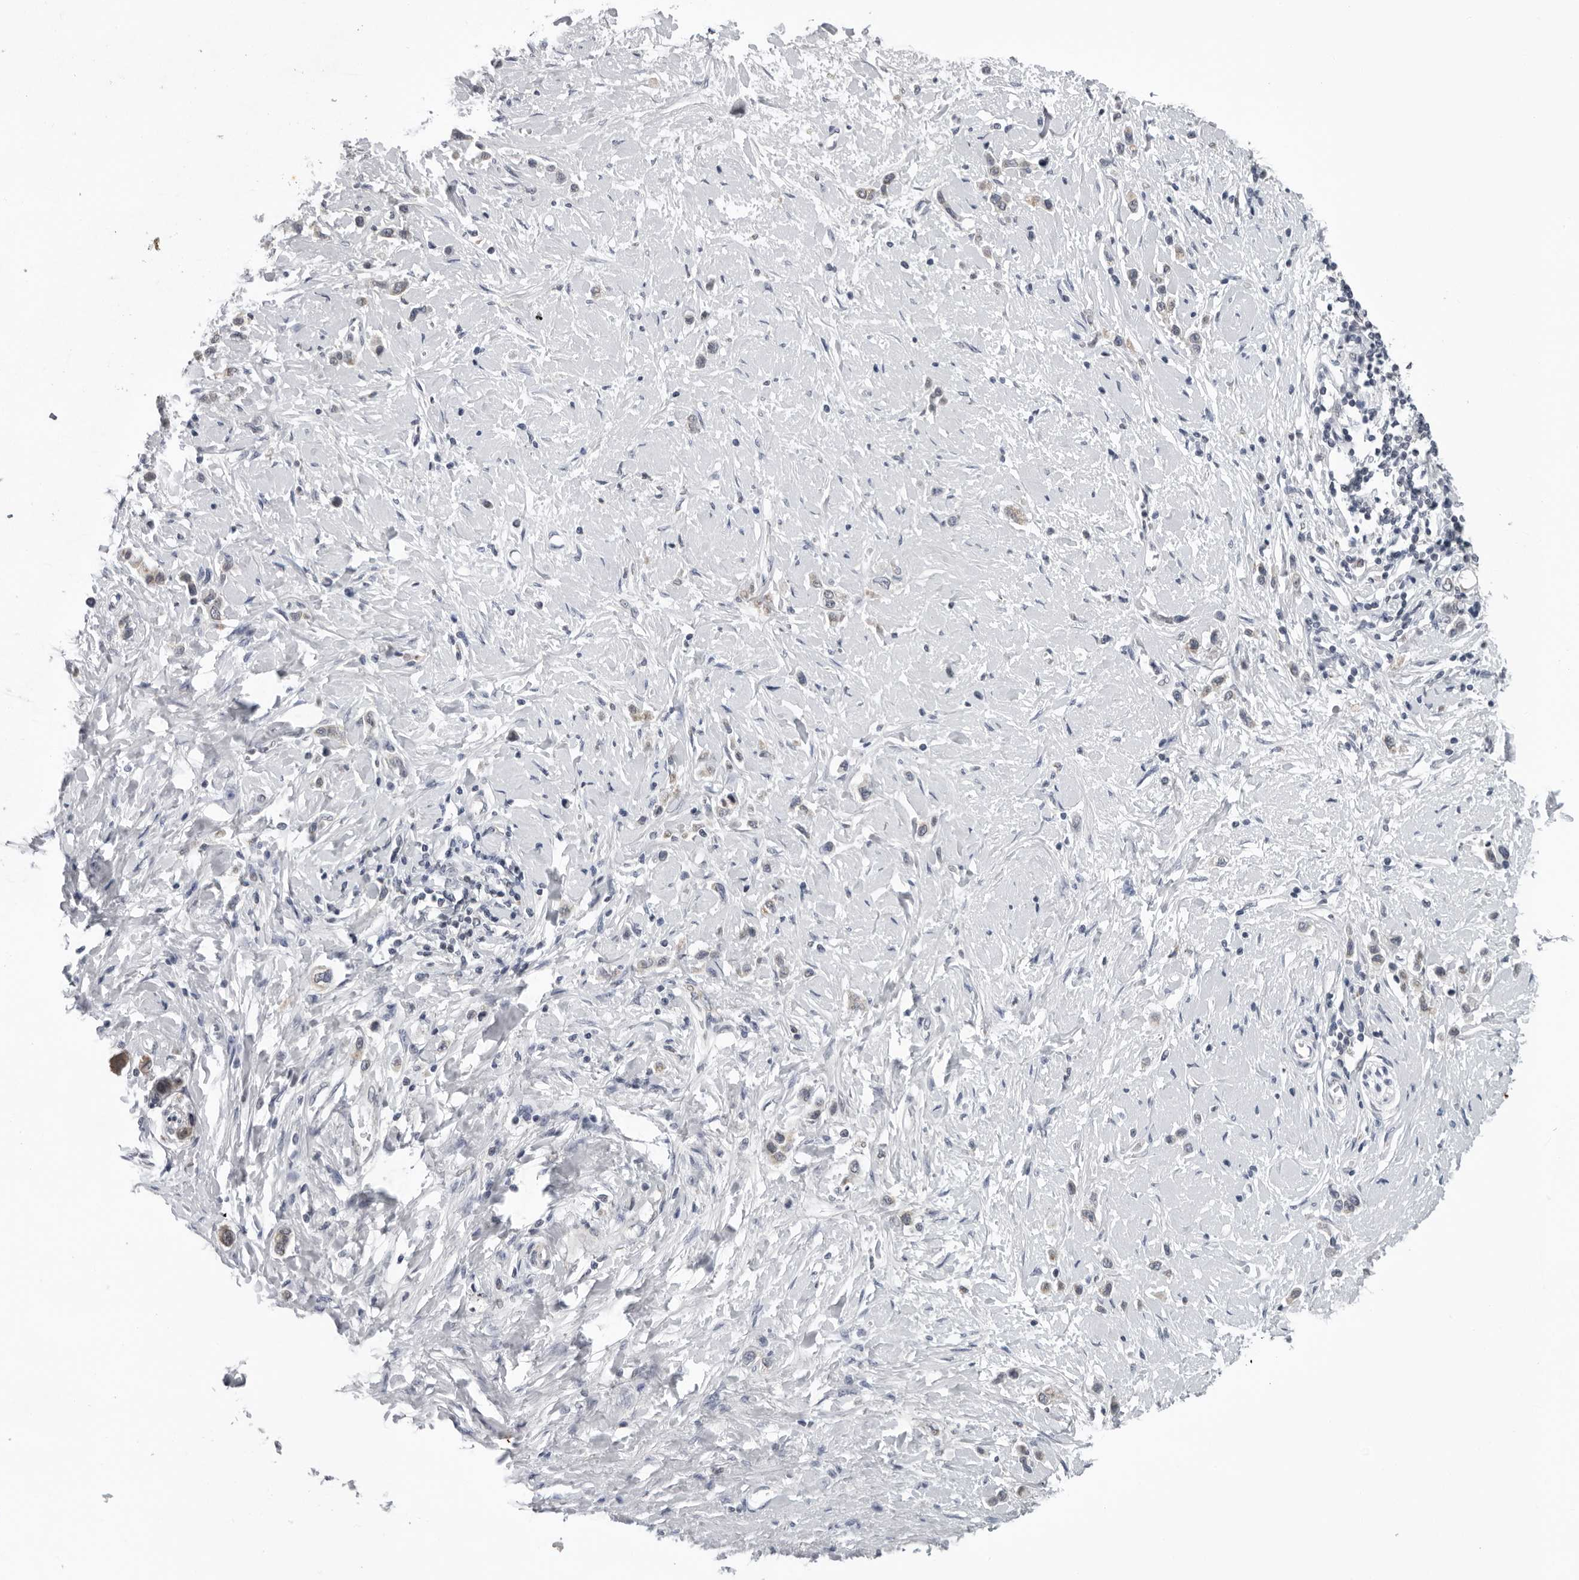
{"staining": {"intensity": "negative", "quantity": "none", "location": "none"}, "tissue": "stomach cancer", "cell_type": "Tumor cells", "image_type": "cancer", "snomed": [{"axis": "morphology", "description": "Adenocarcinoma, NOS"}, {"axis": "topography", "description": "Stomach"}], "caption": "This is a micrograph of immunohistochemistry (IHC) staining of stomach cancer, which shows no positivity in tumor cells.", "gene": "CPT2", "patient": {"sex": "female", "age": 65}}